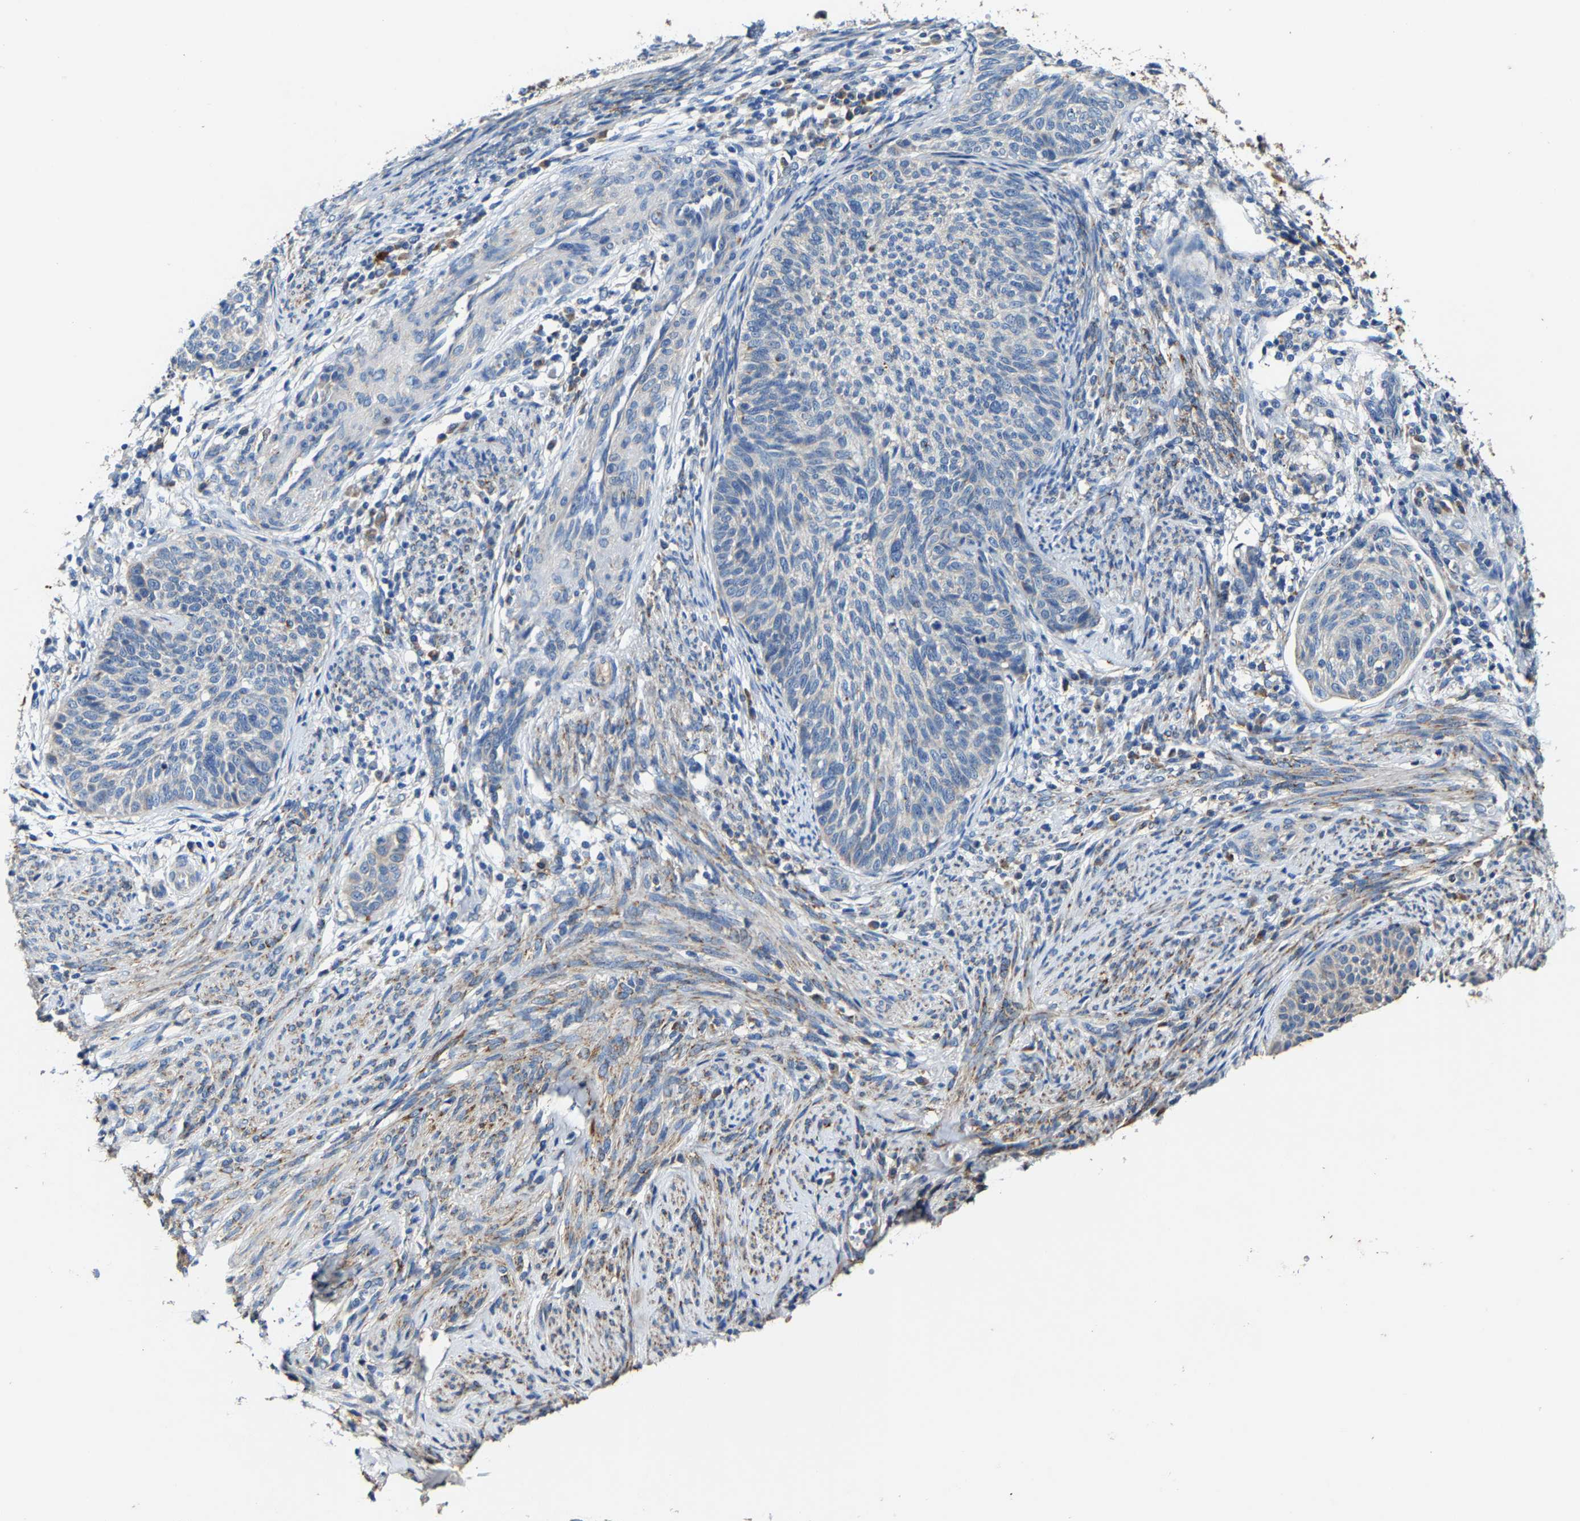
{"staining": {"intensity": "negative", "quantity": "none", "location": "none"}, "tissue": "cervical cancer", "cell_type": "Tumor cells", "image_type": "cancer", "snomed": [{"axis": "morphology", "description": "Squamous cell carcinoma, NOS"}, {"axis": "topography", "description": "Cervix"}], "caption": "Immunohistochemistry (IHC) image of human cervical squamous cell carcinoma stained for a protein (brown), which shows no positivity in tumor cells.", "gene": "SLC25A25", "patient": {"sex": "female", "age": 70}}